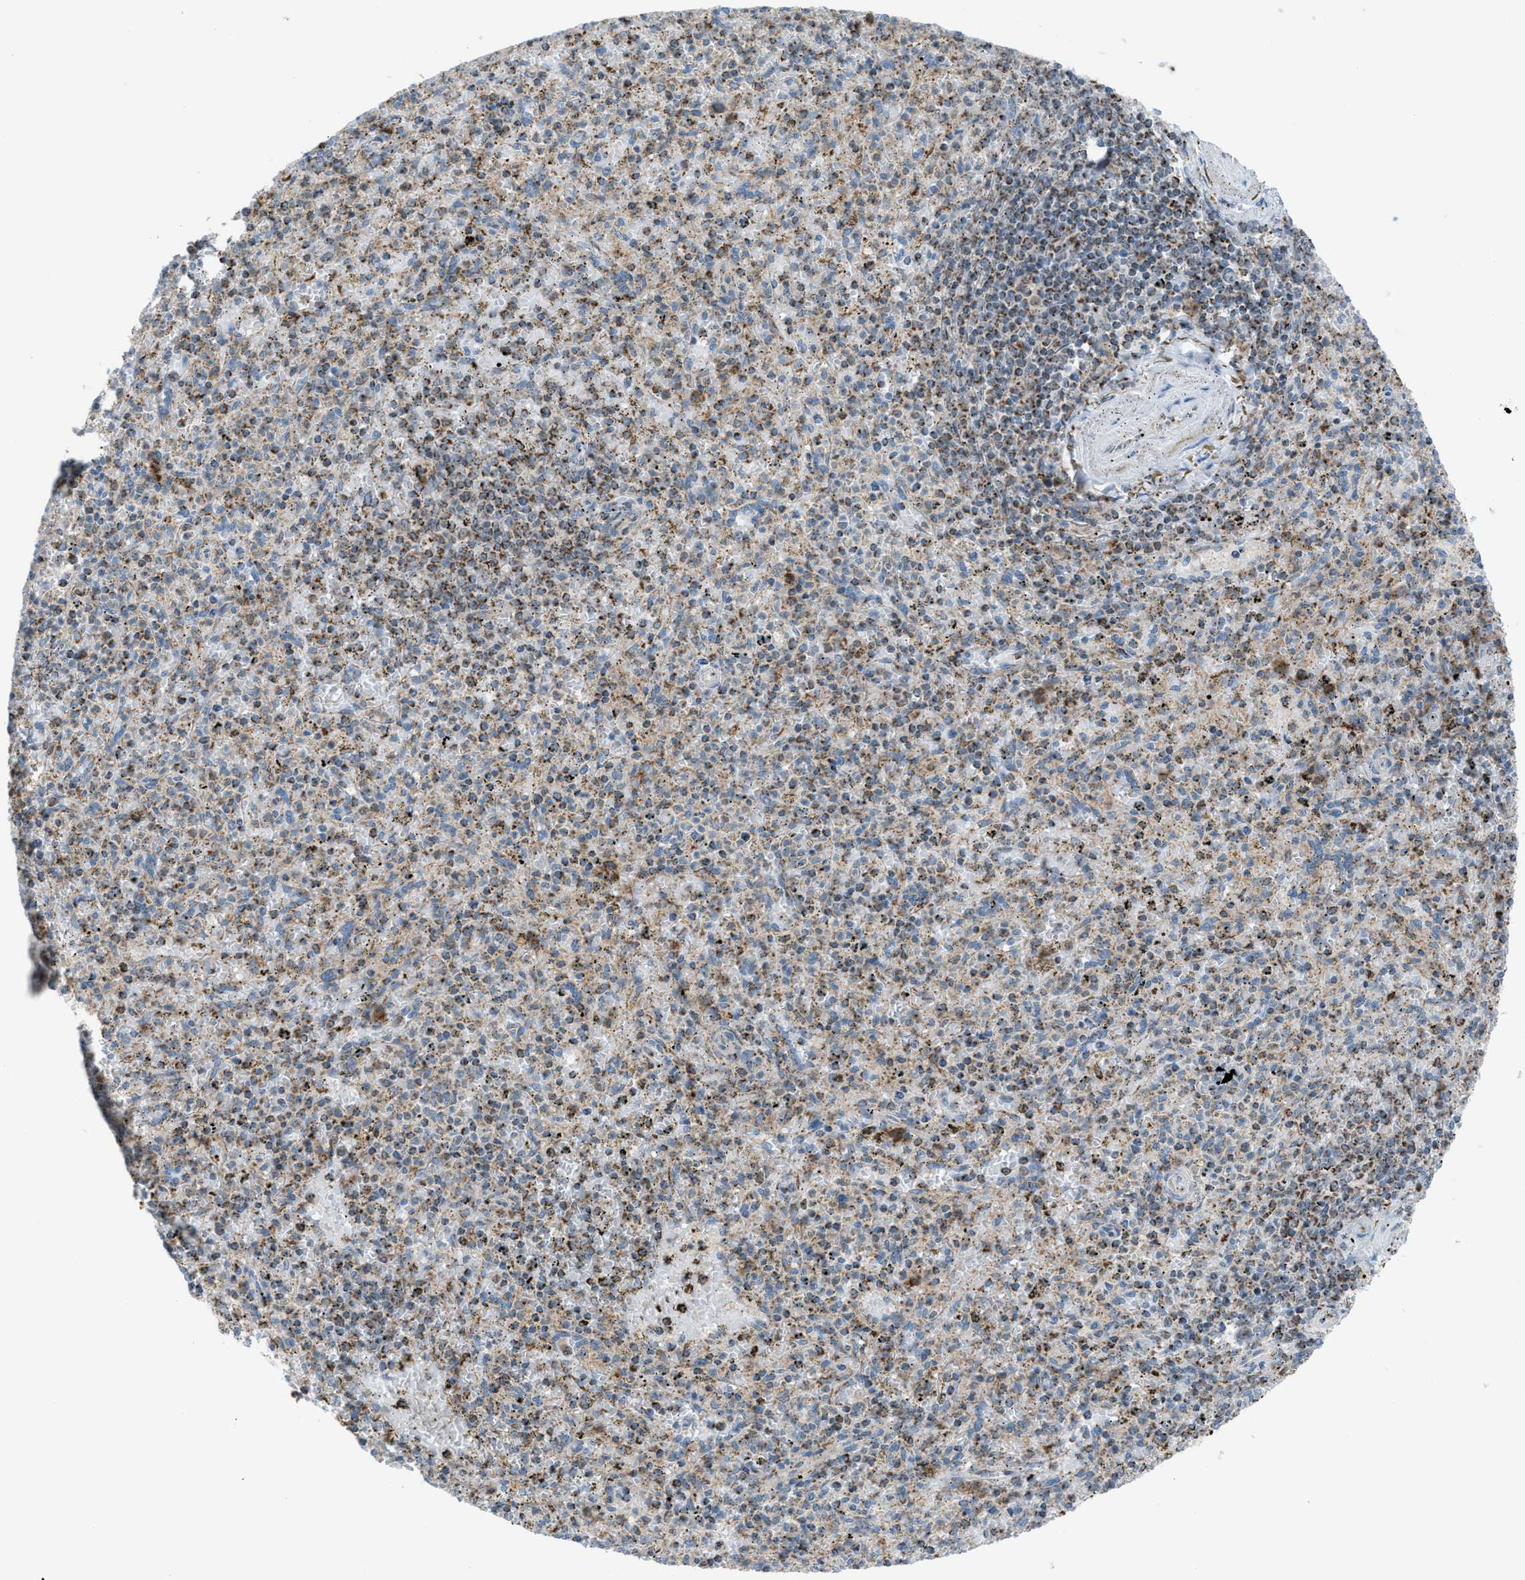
{"staining": {"intensity": "moderate", "quantity": ">75%", "location": "cytoplasmic/membranous"}, "tissue": "spleen", "cell_type": "Cells in red pulp", "image_type": "normal", "snomed": [{"axis": "morphology", "description": "Normal tissue, NOS"}, {"axis": "topography", "description": "Spleen"}], "caption": "Protein staining by immunohistochemistry displays moderate cytoplasmic/membranous expression in about >75% of cells in red pulp in benign spleen. The staining is performed using DAB brown chromogen to label protein expression. The nuclei are counter-stained blue using hematoxylin.", "gene": "SRM", "patient": {"sex": "male", "age": 72}}